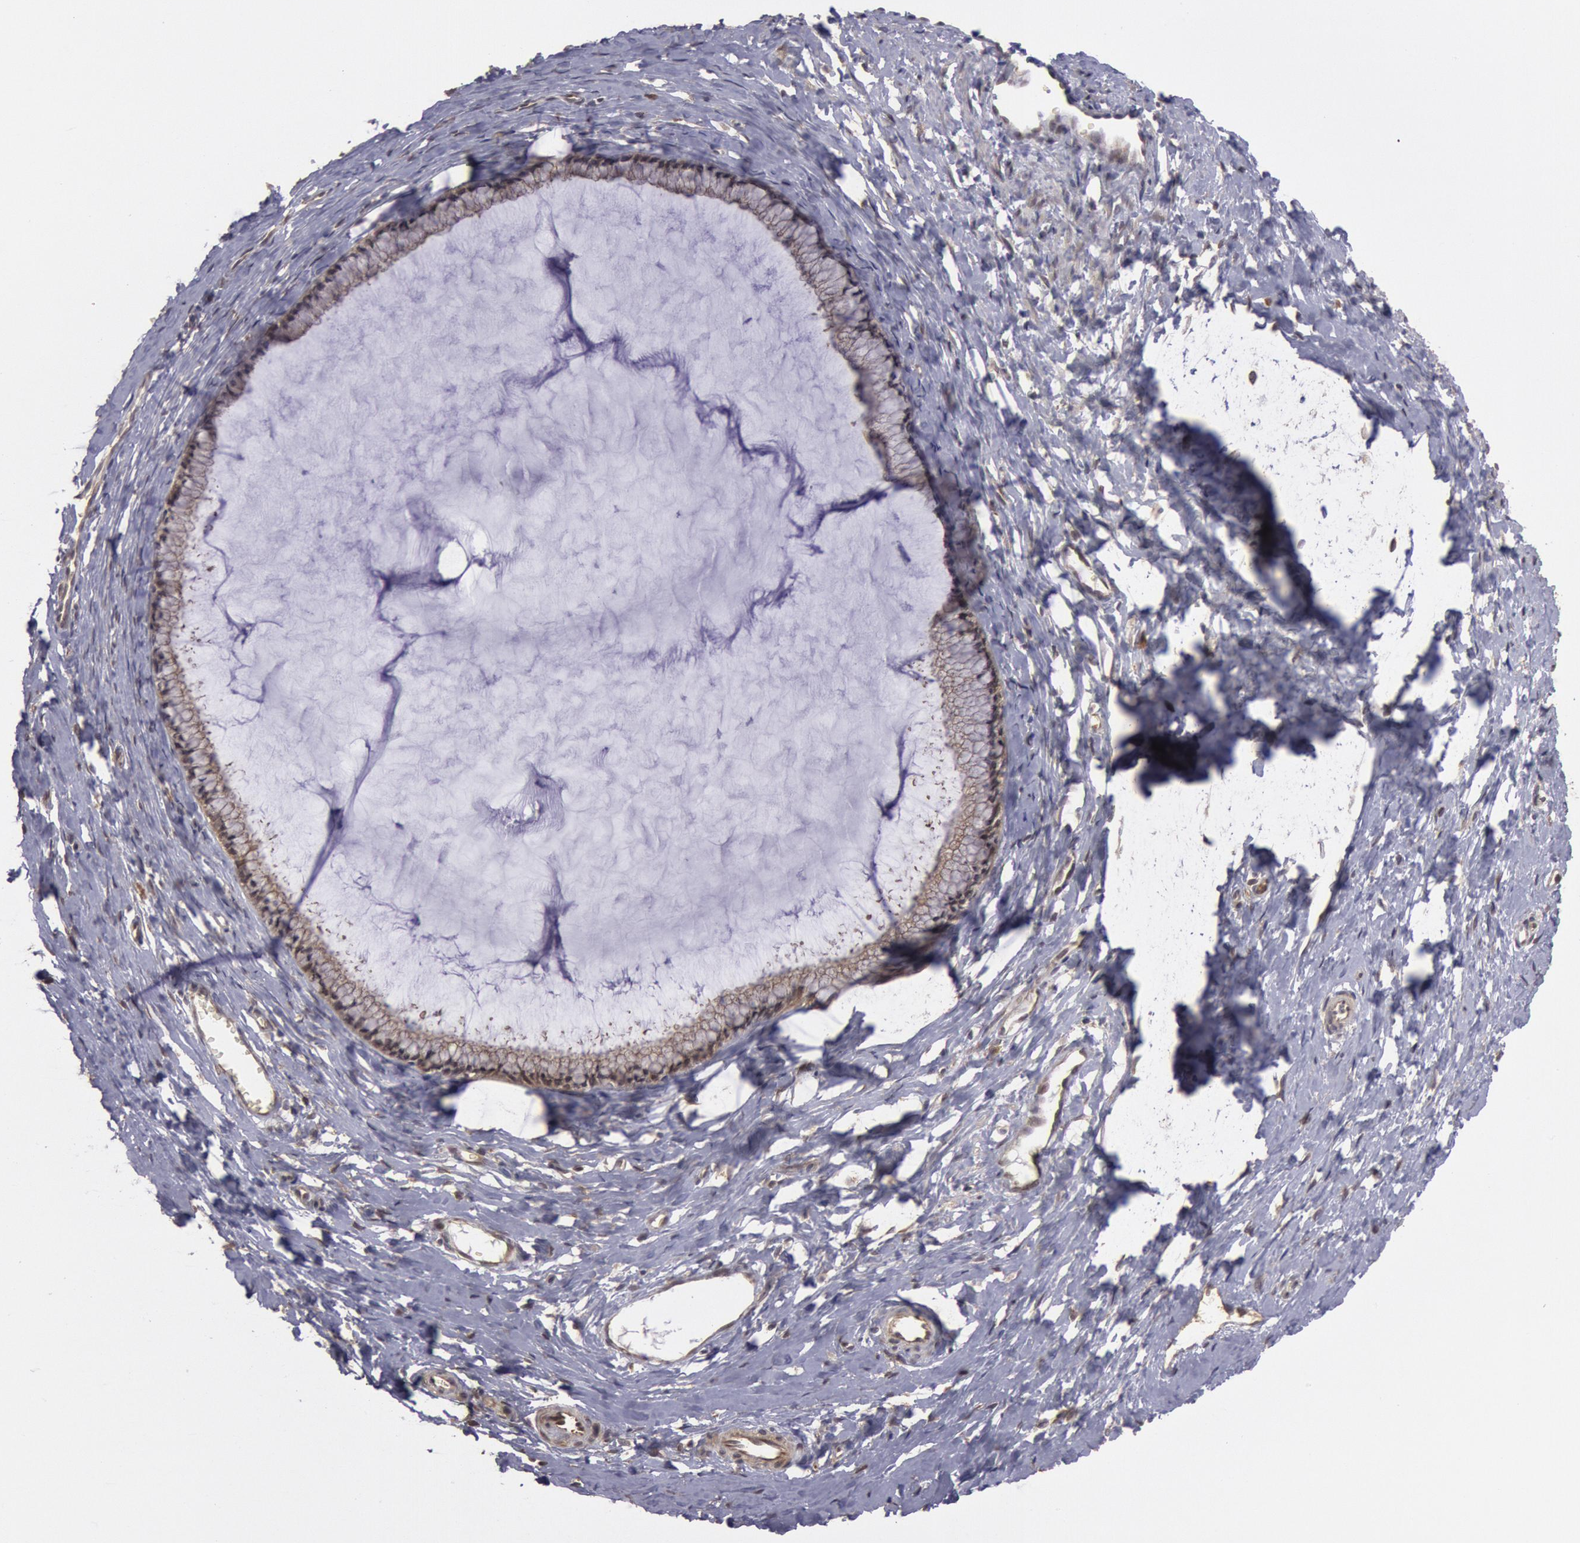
{"staining": {"intensity": "moderate", "quantity": ">75%", "location": "cytoplasmic/membranous"}, "tissue": "cervix", "cell_type": "Glandular cells", "image_type": "normal", "snomed": [{"axis": "morphology", "description": "Normal tissue, NOS"}, {"axis": "topography", "description": "Cervix"}], "caption": "Protein staining by IHC displays moderate cytoplasmic/membranous staining in approximately >75% of glandular cells in unremarkable cervix. (IHC, brightfield microscopy, high magnification).", "gene": "USP14", "patient": {"sex": "female", "age": 40}}